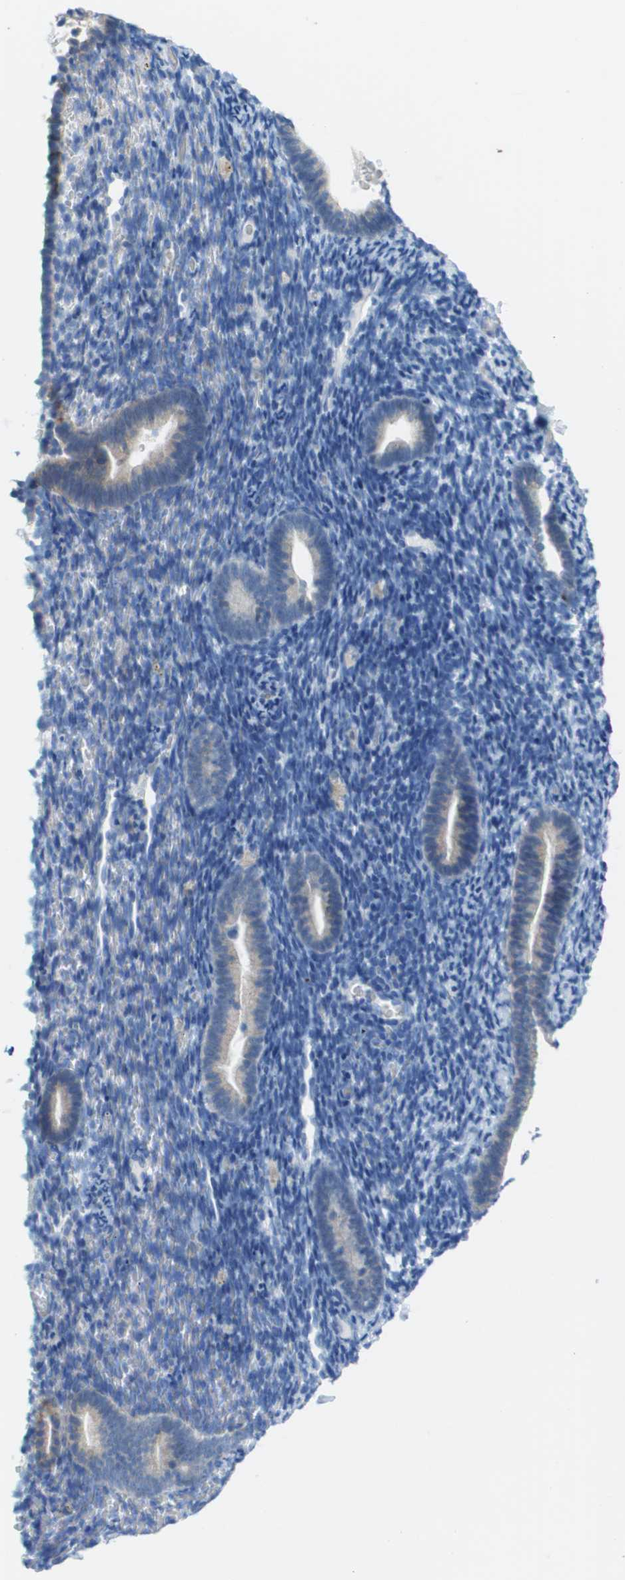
{"staining": {"intensity": "negative", "quantity": "none", "location": "none"}, "tissue": "endometrium", "cell_type": "Cells in endometrial stroma", "image_type": "normal", "snomed": [{"axis": "morphology", "description": "Normal tissue, NOS"}, {"axis": "topography", "description": "Endometrium"}], "caption": "A photomicrograph of human endometrium is negative for staining in cells in endometrial stroma. Brightfield microscopy of IHC stained with DAB (3,3'-diaminobenzidine) (brown) and hematoxylin (blue), captured at high magnification.", "gene": "CD46", "patient": {"sex": "female", "age": 51}}